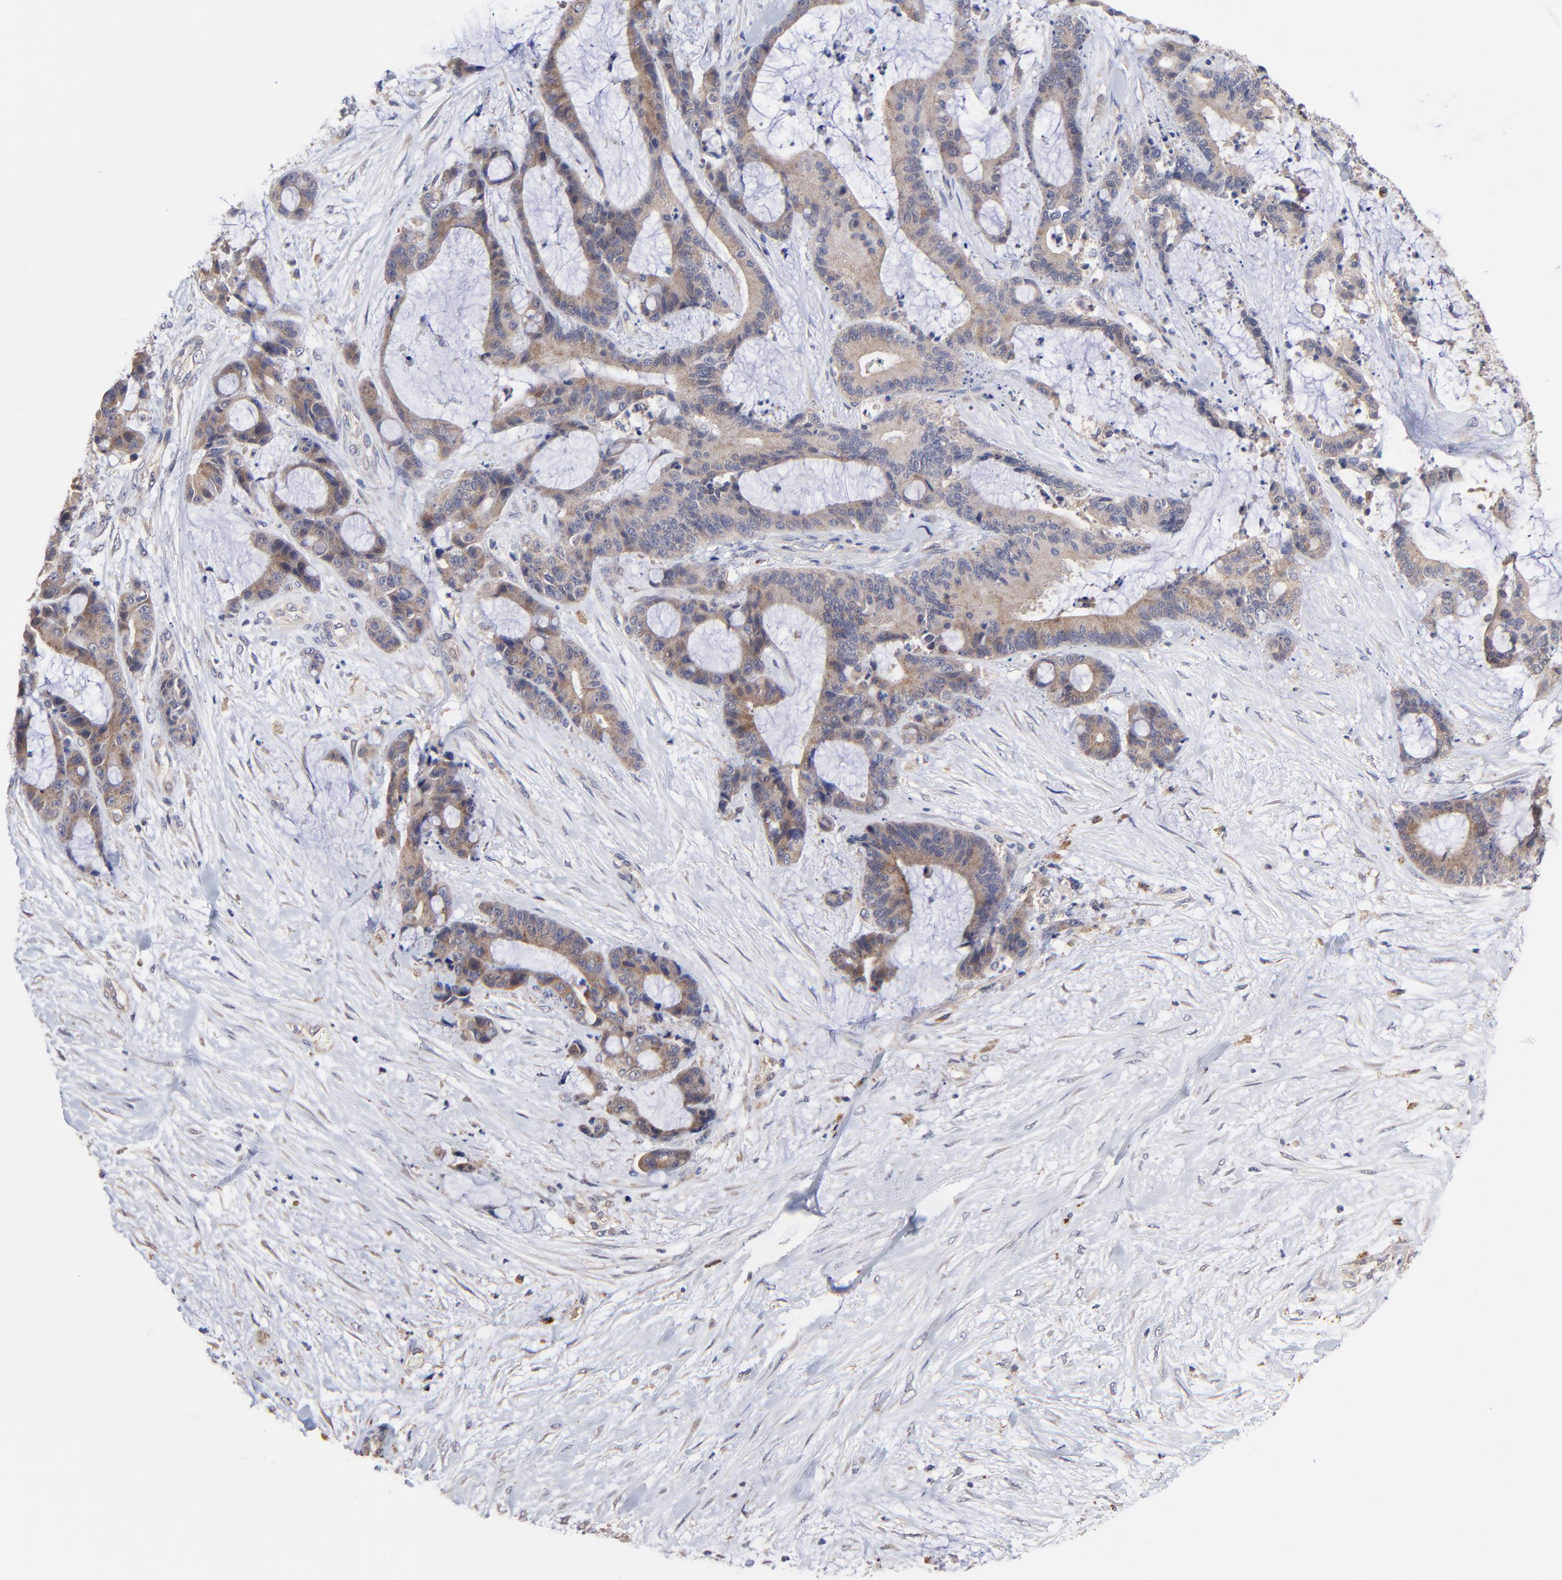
{"staining": {"intensity": "moderate", "quantity": ">75%", "location": "cytoplasmic/membranous"}, "tissue": "liver cancer", "cell_type": "Tumor cells", "image_type": "cancer", "snomed": [{"axis": "morphology", "description": "Cholangiocarcinoma"}, {"axis": "topography", "description": "Liver"}], "caption": "This is a micrograph of immunohistochemistry staining of cholangiocarcinoma (liver), which shows moderate positivity in the cytoplasmic/membranous of tumor cells.", "gene": "PDE4B", "patient": {"sex": "female", "age": 73}}